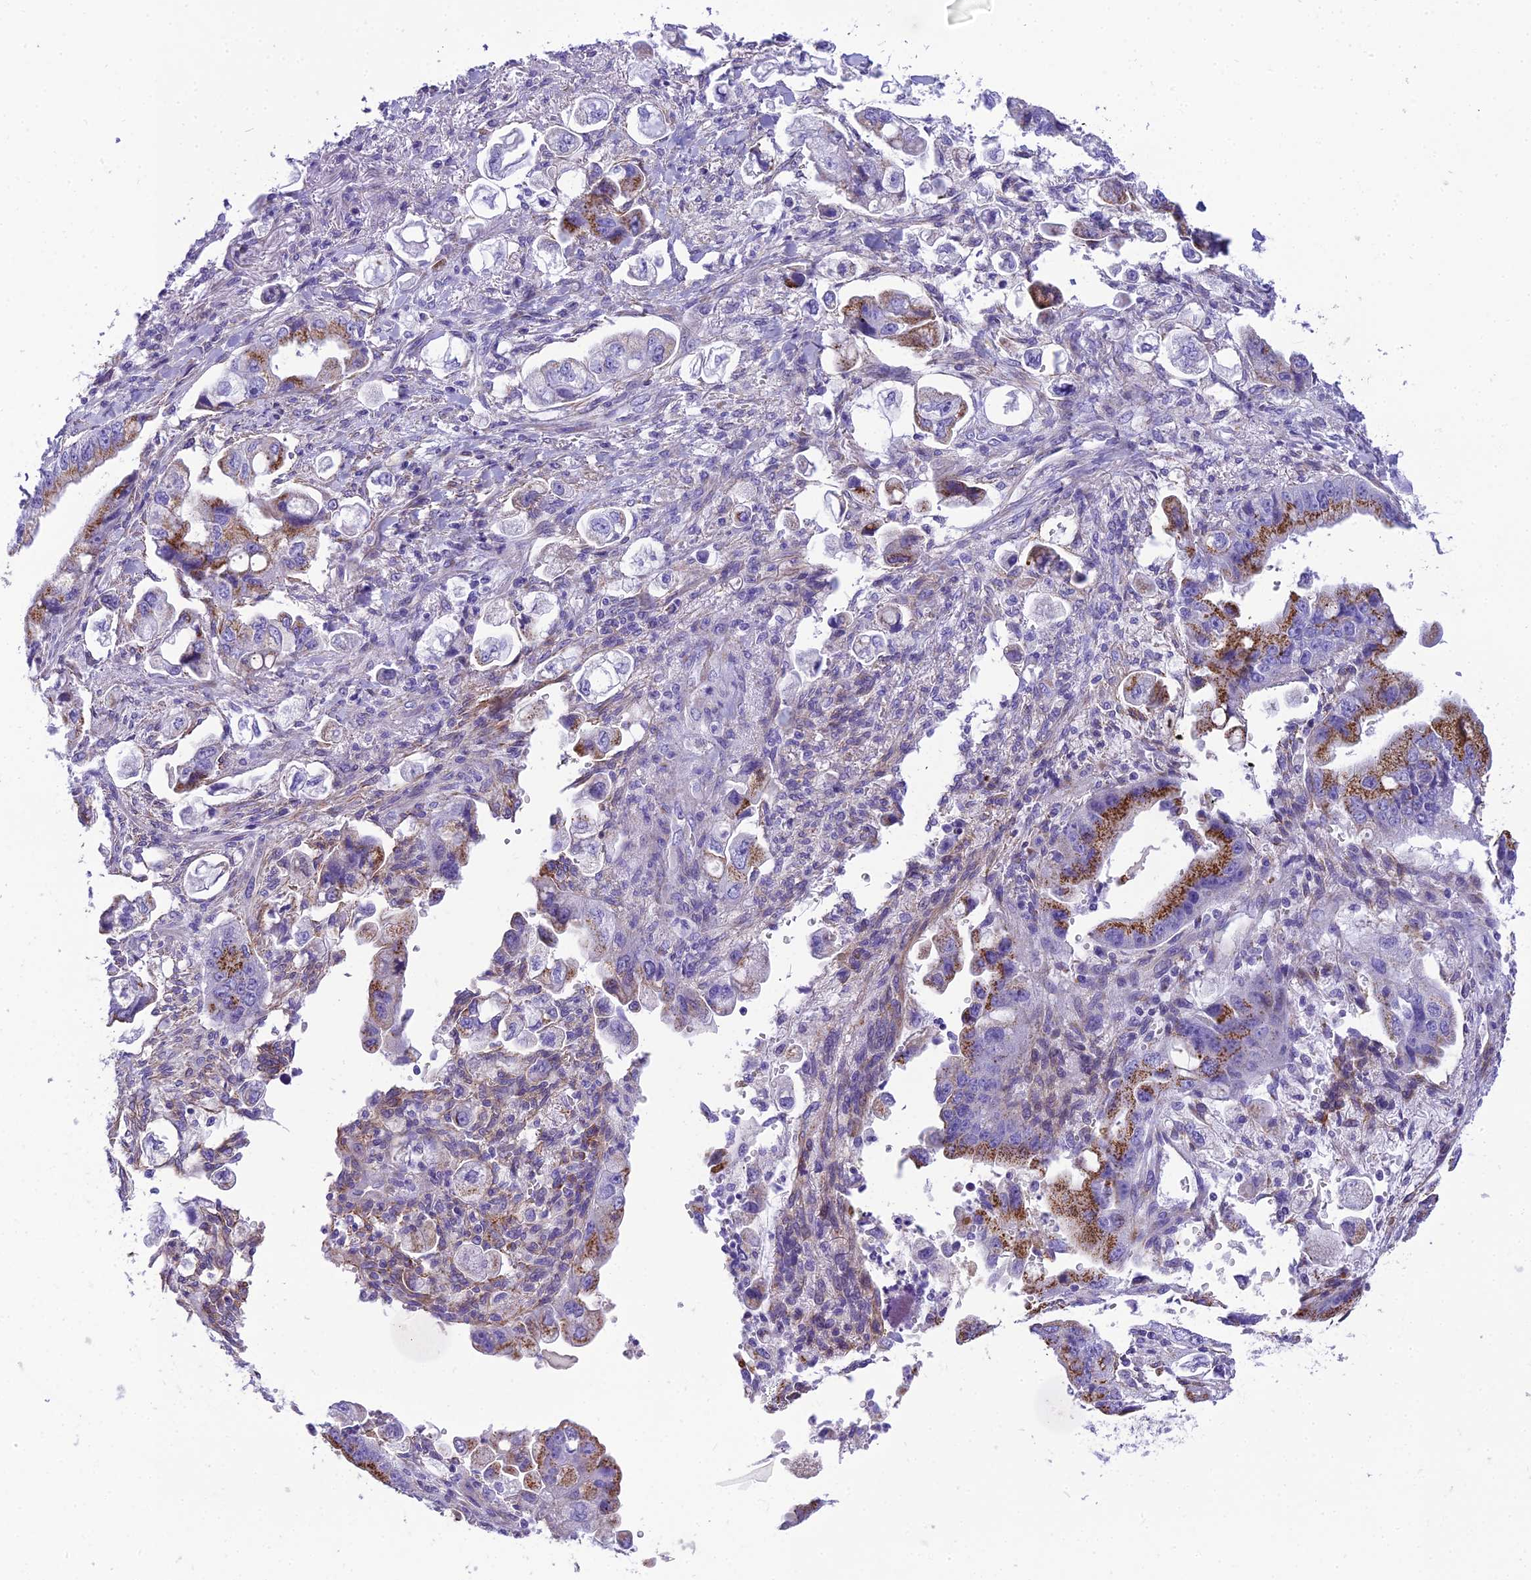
{"staining": {"intensity": "strong", "quantity": "25%-75%", "location": "cytoplasmic/membranous"}, "tissue": "stomach cancer", "cell_type": "Tumor cells", "image_type": "cancer", "snomed": [{"axis": "morphology", "description": "Adenocarcinoma, NOS"}, {"axis": "topography", "description": "Stomach"}], "caption": "Stomach cancer (adenocarcinoma) stained with a brown dye exhibits strong cytoplasmic/membranous positive expression in approximately 25%-75% of tumor cells.", "gene": "GFRA1", "patient": {"sex": "male", "age": 62}}